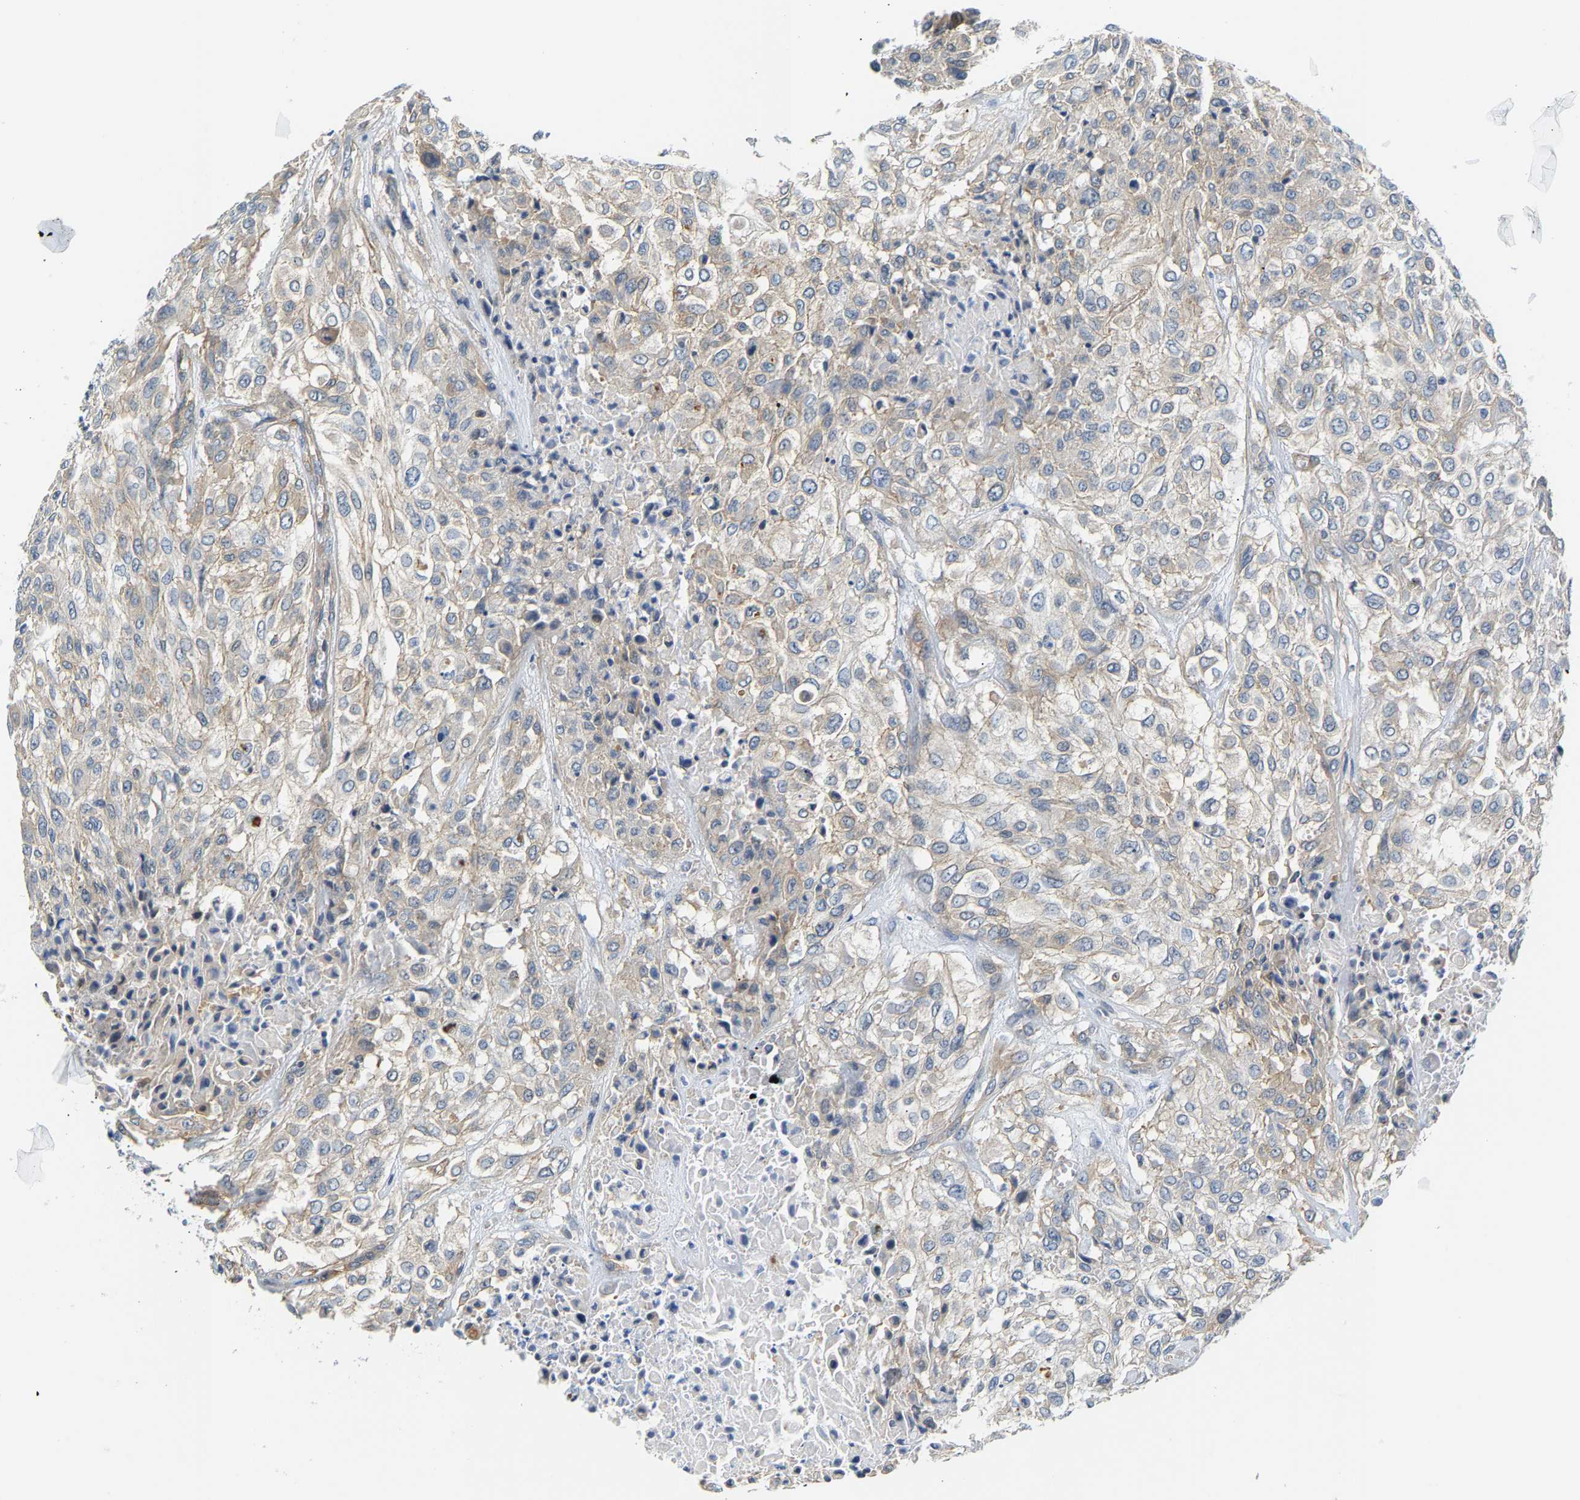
{"staining": {"intensity": "negative", "quantity": "none", "location": "none"}, "tissue": "urothelial cancer", "cell_type": "Tumor cells", "image_type": "cancer", "snomed": [{"axis": "morphology", "description": "Urothelial carcinoma, High grade"}, {"axis": "topography", "description": "Urinary bladder"}], "caption": "Urothelial cancer was stained to show a protein in brown. There is no significant expression in tumor cells.", "gene": "PAWR", "patient": {"sex": "male", "age": 57}}